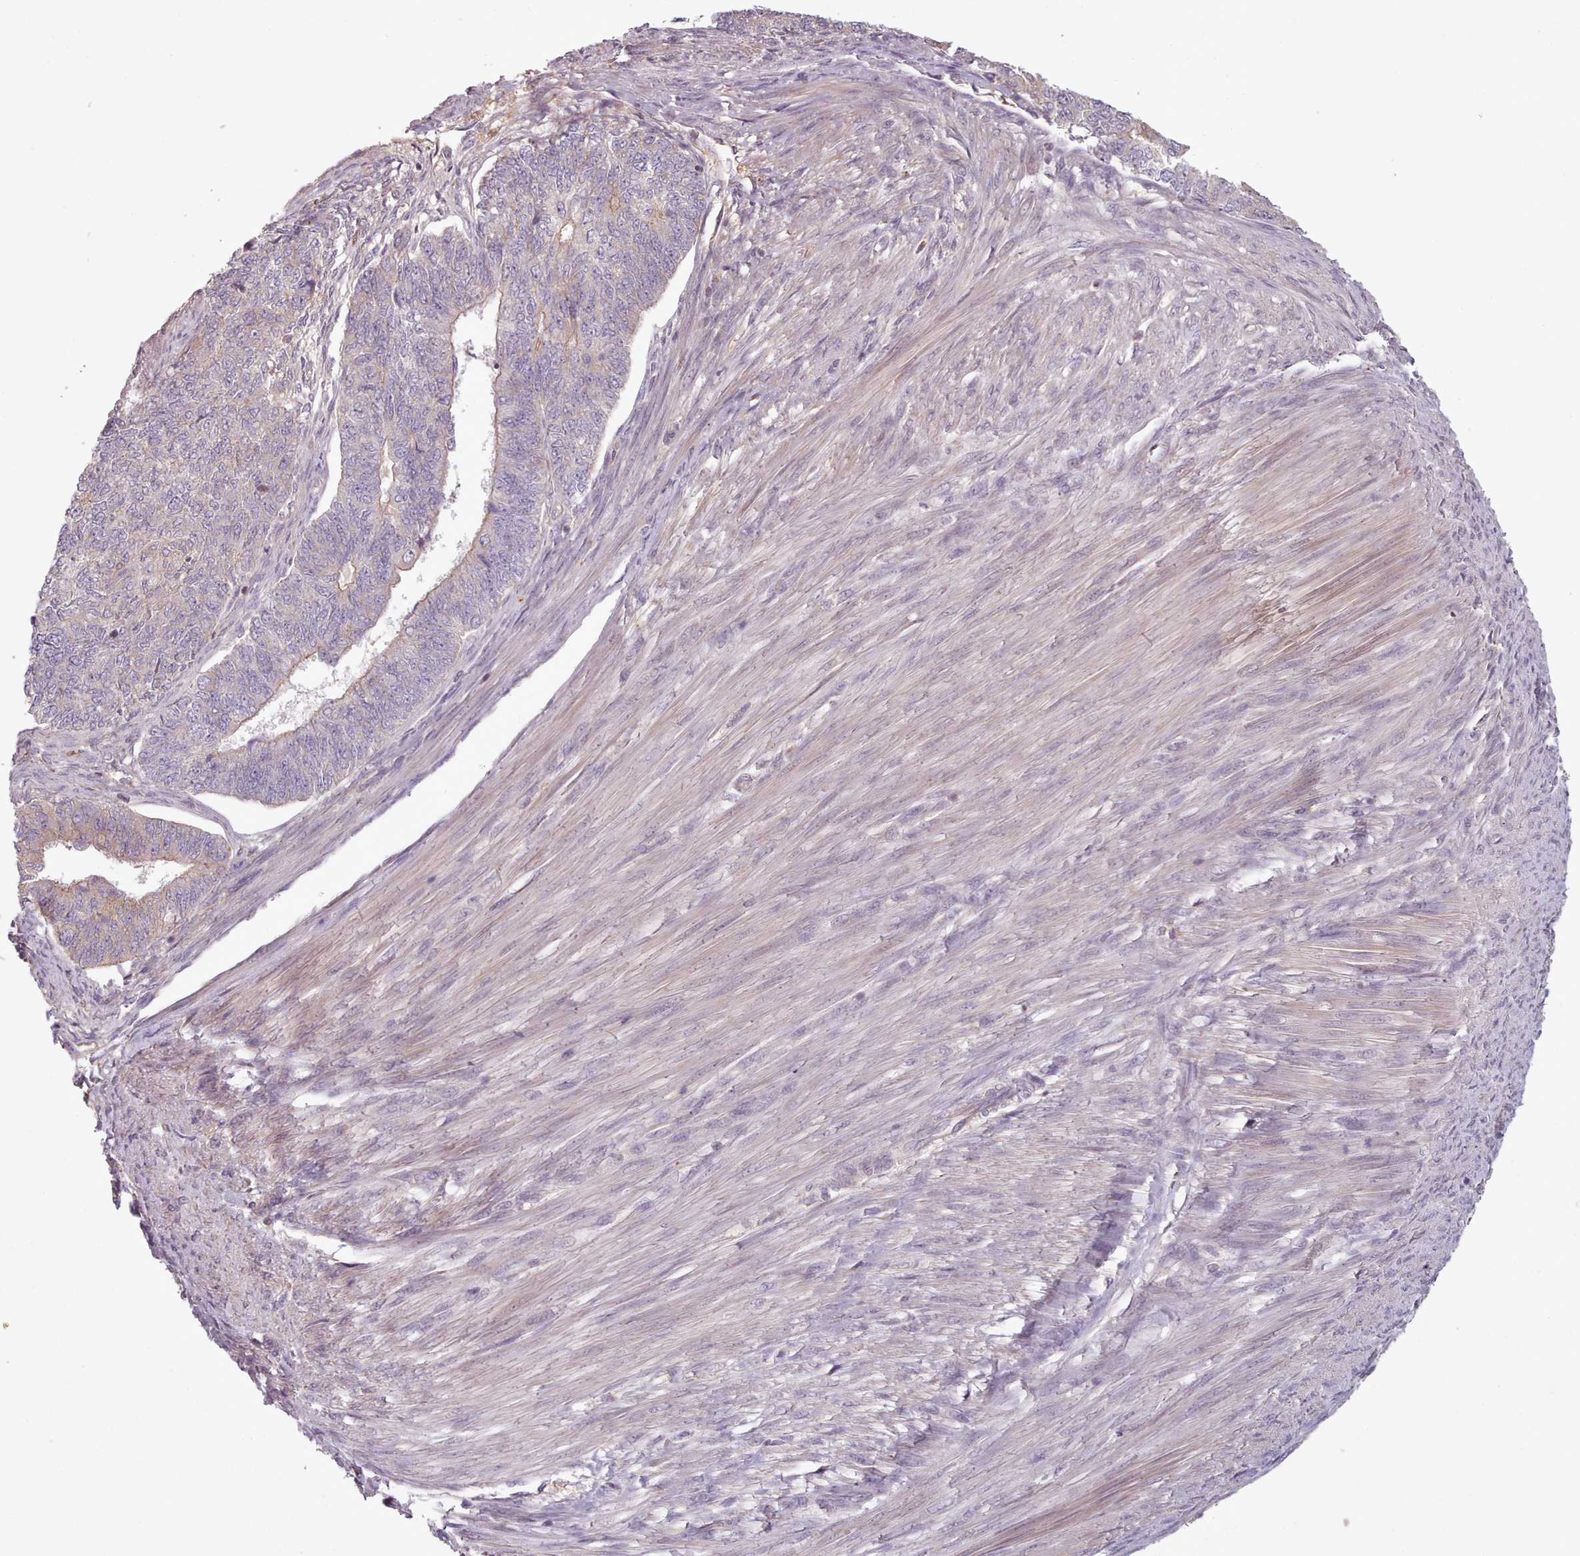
{"staining": {"intensity": "moderate", "quantity": "<25%", "location": "cytoplasmic/membranous"}, "tissue": "endometrial cancer", "cell_type": "Tumor cells", "image_type": "cancer", "snomed": [{"axis": "morphology", "description": "Adenocarcinoma, NOS"}, {"axis": "topography", "description": "Endometrium"}], "caption": "Protein staining by immunohistochemistry demonstrates moderate cytoplasmic/membranous positivity in approximately <25% of tumor cells in adenocarcinoma (endometrial). The staining was performed using DAB (3,3'-diaminobenzidine) to visualize the protein expression in brown, while the nuclei were stained in blue with hematoxylin (Magnification: 20x).", "gene": "NT5DC2", "patient": {"sex": "female", "age": 32}}